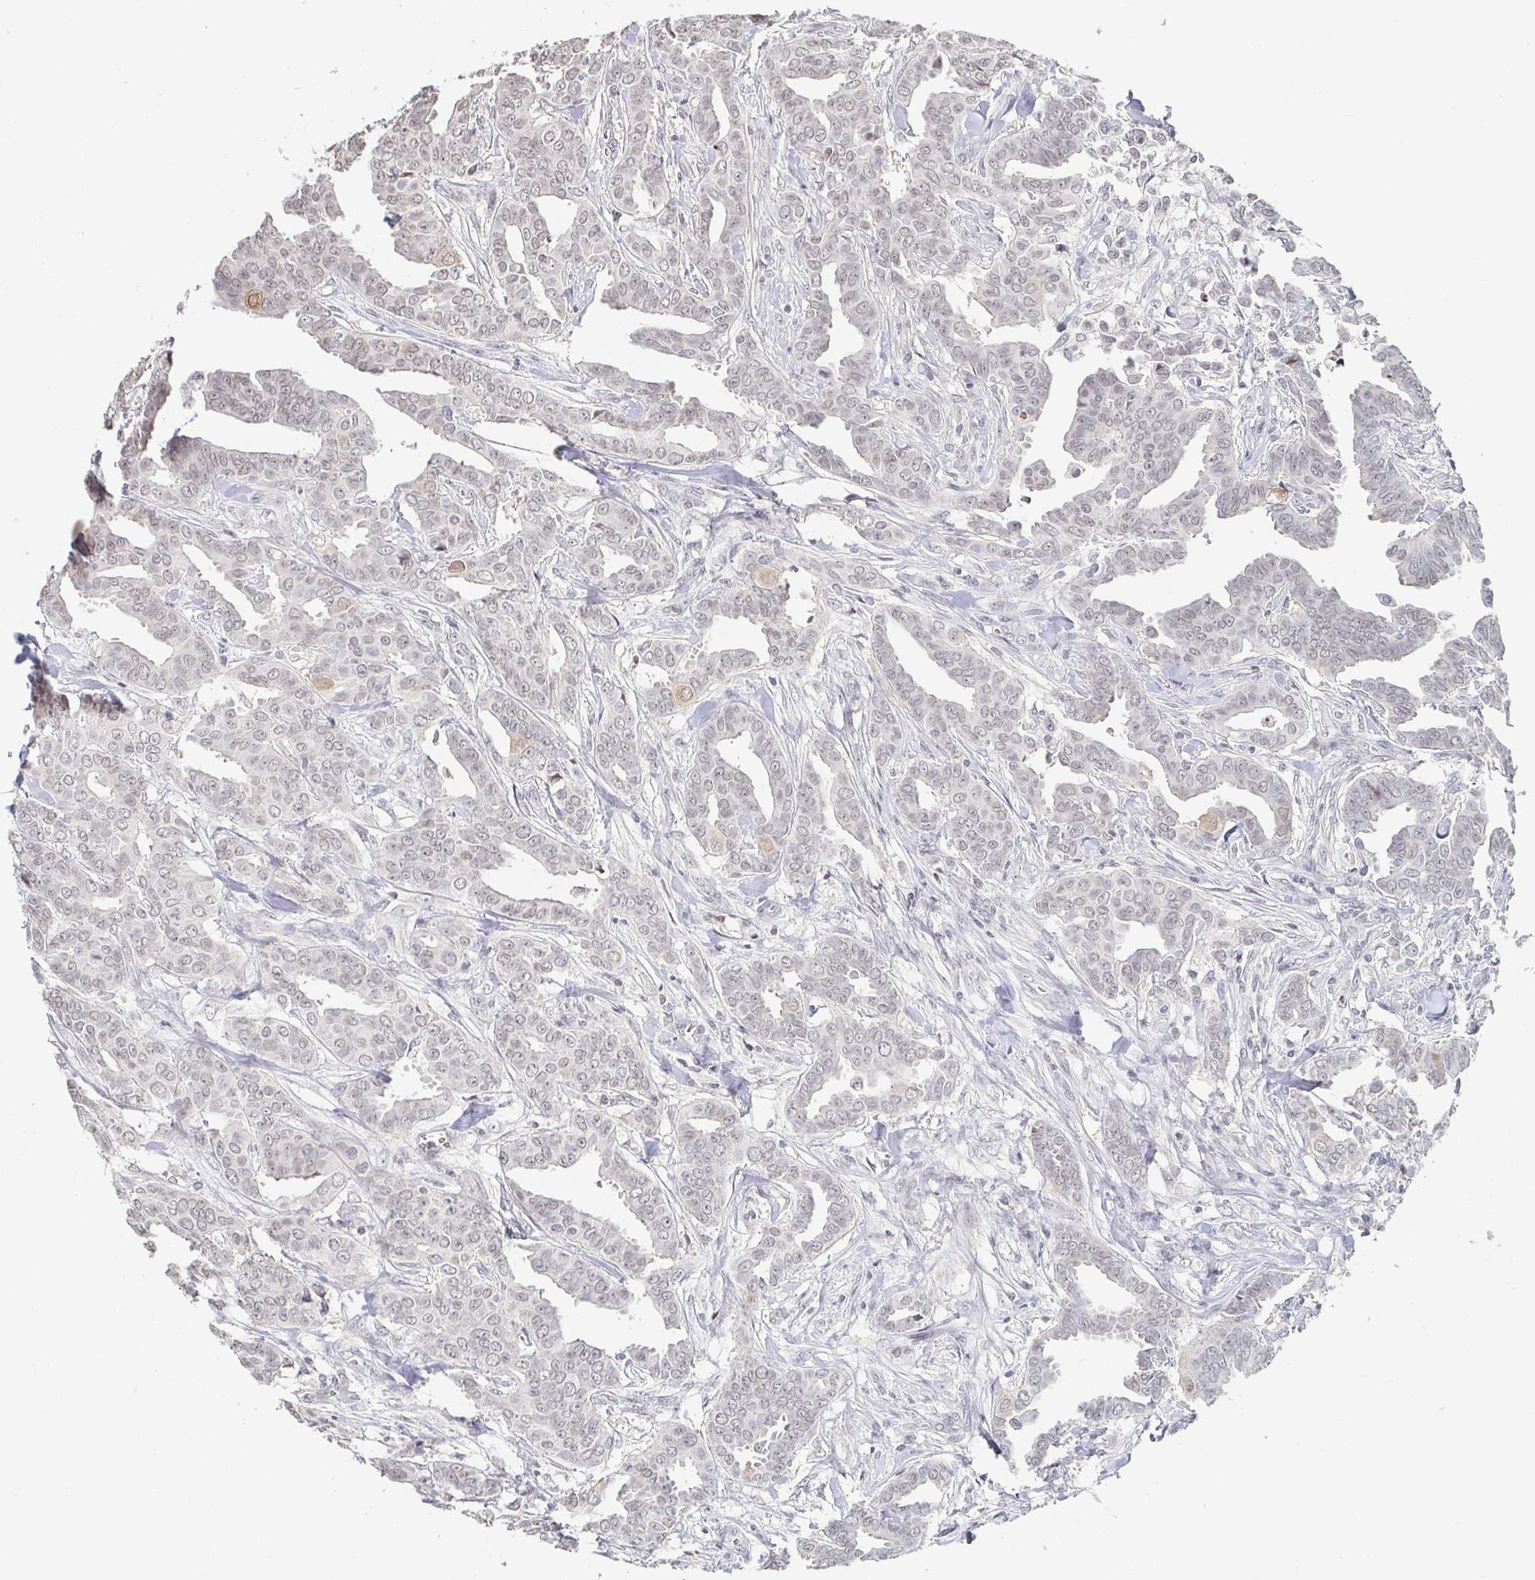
{"staining": {"intensity": "weak", "quantity": "<25%", "location": "cytoplasmic/membranous"}, "tissue": "breast cancer", "cell_type": "Tumor cells", "image_type": "cancer", "snomed": [{"axis": "morphology", "description": "Duct carcinoma"}, {"axis": "topography", "description": "Breast"}], "caption": "DAB immunohistochemical staining of human breast invasive ductal carcinoma displays no significant staining in tumor cells. The staining is performed using DAB brown chromogen with nuclei counter-stained in using hematoxylin.", "gene": "NME9", "patient": {"sex": "female", "age": 45}}